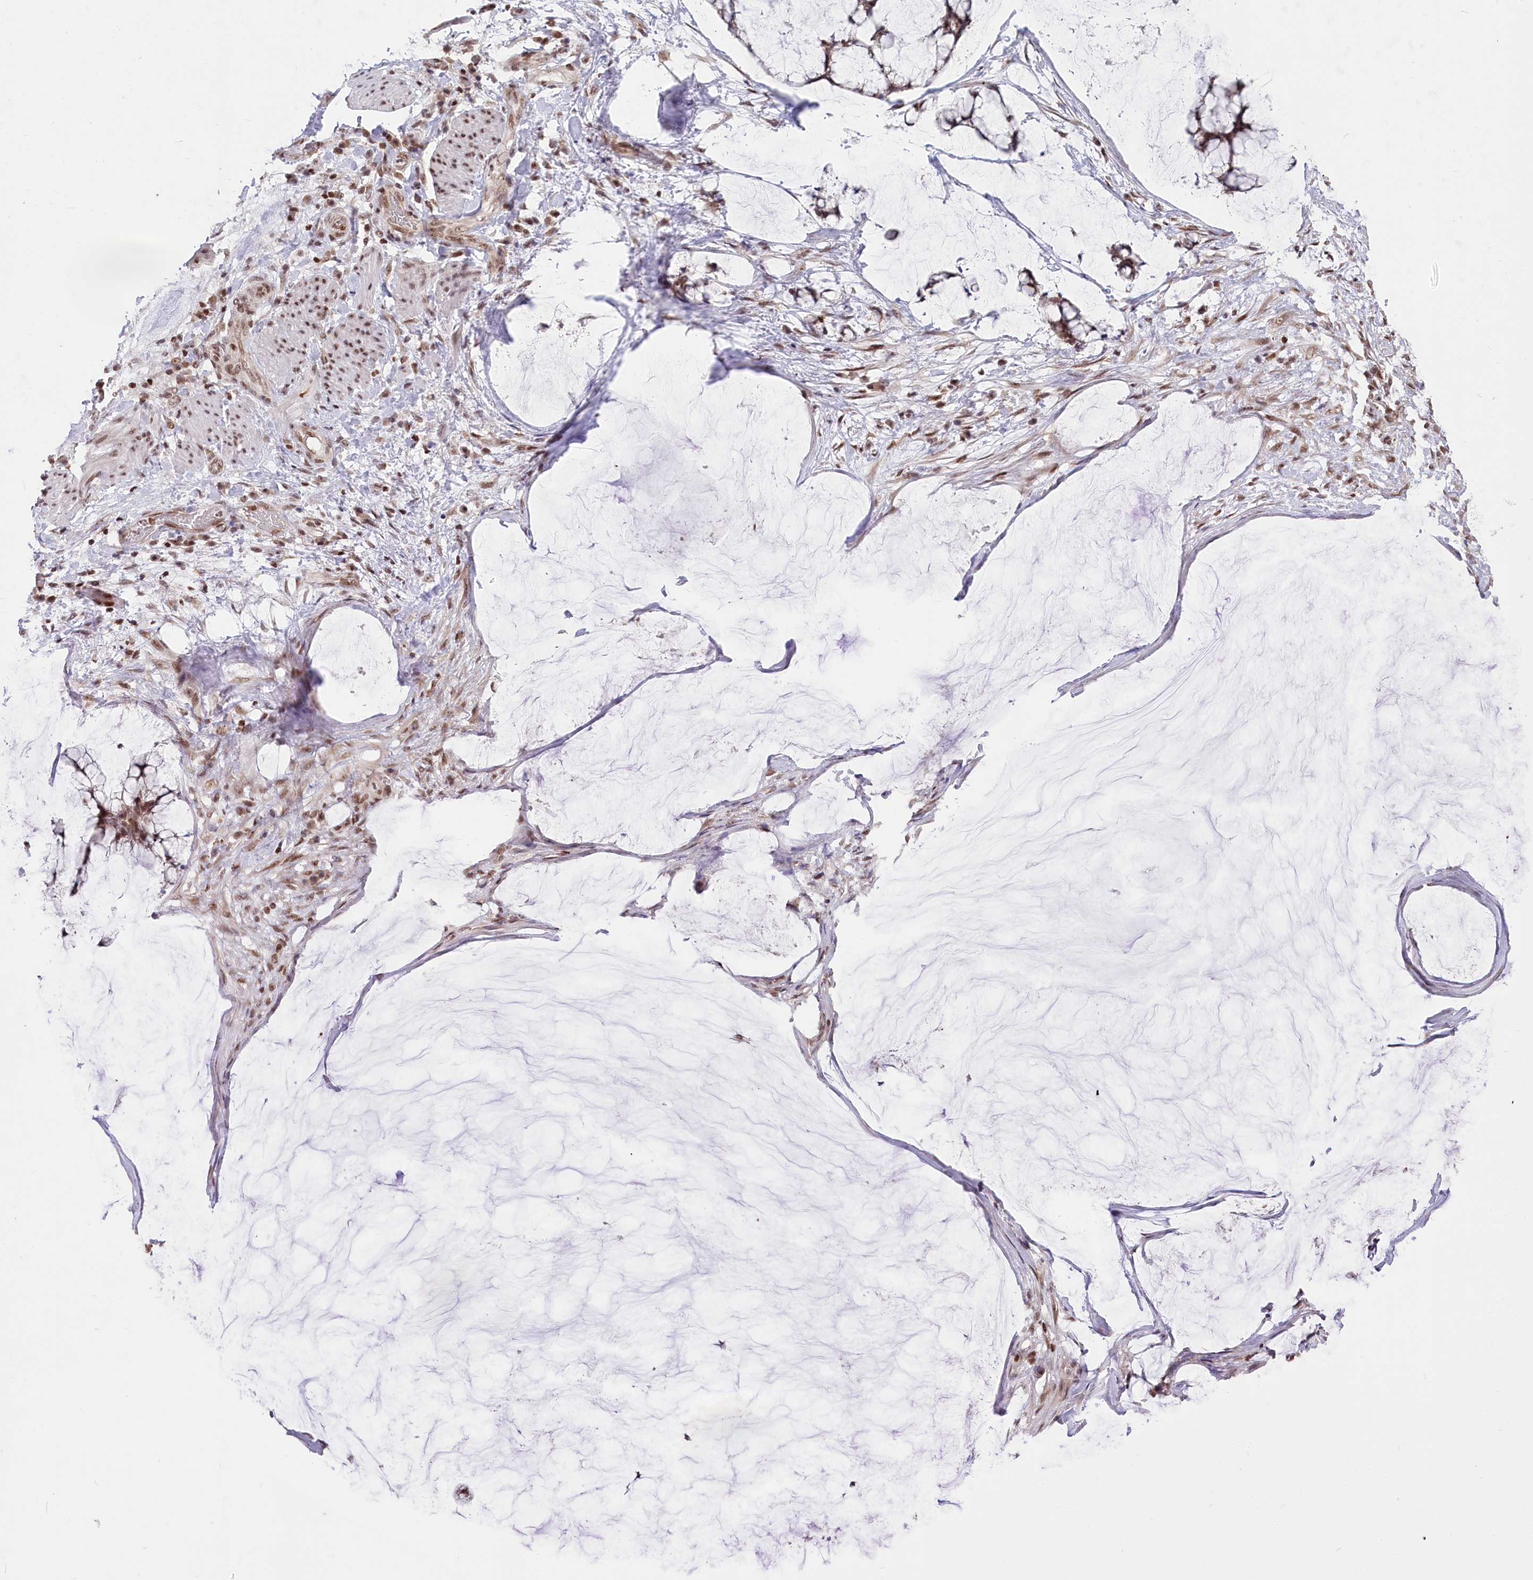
{"staining": {"intensity": "moderate", "quantity": ">75%", "location": "nuclear"}, "tissue": "ovarian cancer", "cell_type": "Tumor cells", "image_type": "cancer", "snomed": [{"axis": "morphology", "description": "Cystadenocarcinoma, mucinous, NOS"}, {"axis": "topography", "description": "Ovary"}], "caption": "Brown immunohistochemical staining in human ovarian cancer demonstrates moderate nuclear staining in approximately >75% of tumor cells. (DAB IHC, brown staining for protein, blue staining for nuclei).", "gene": "CGGBP1", "patient": {"sex": "female", "age": 42}}